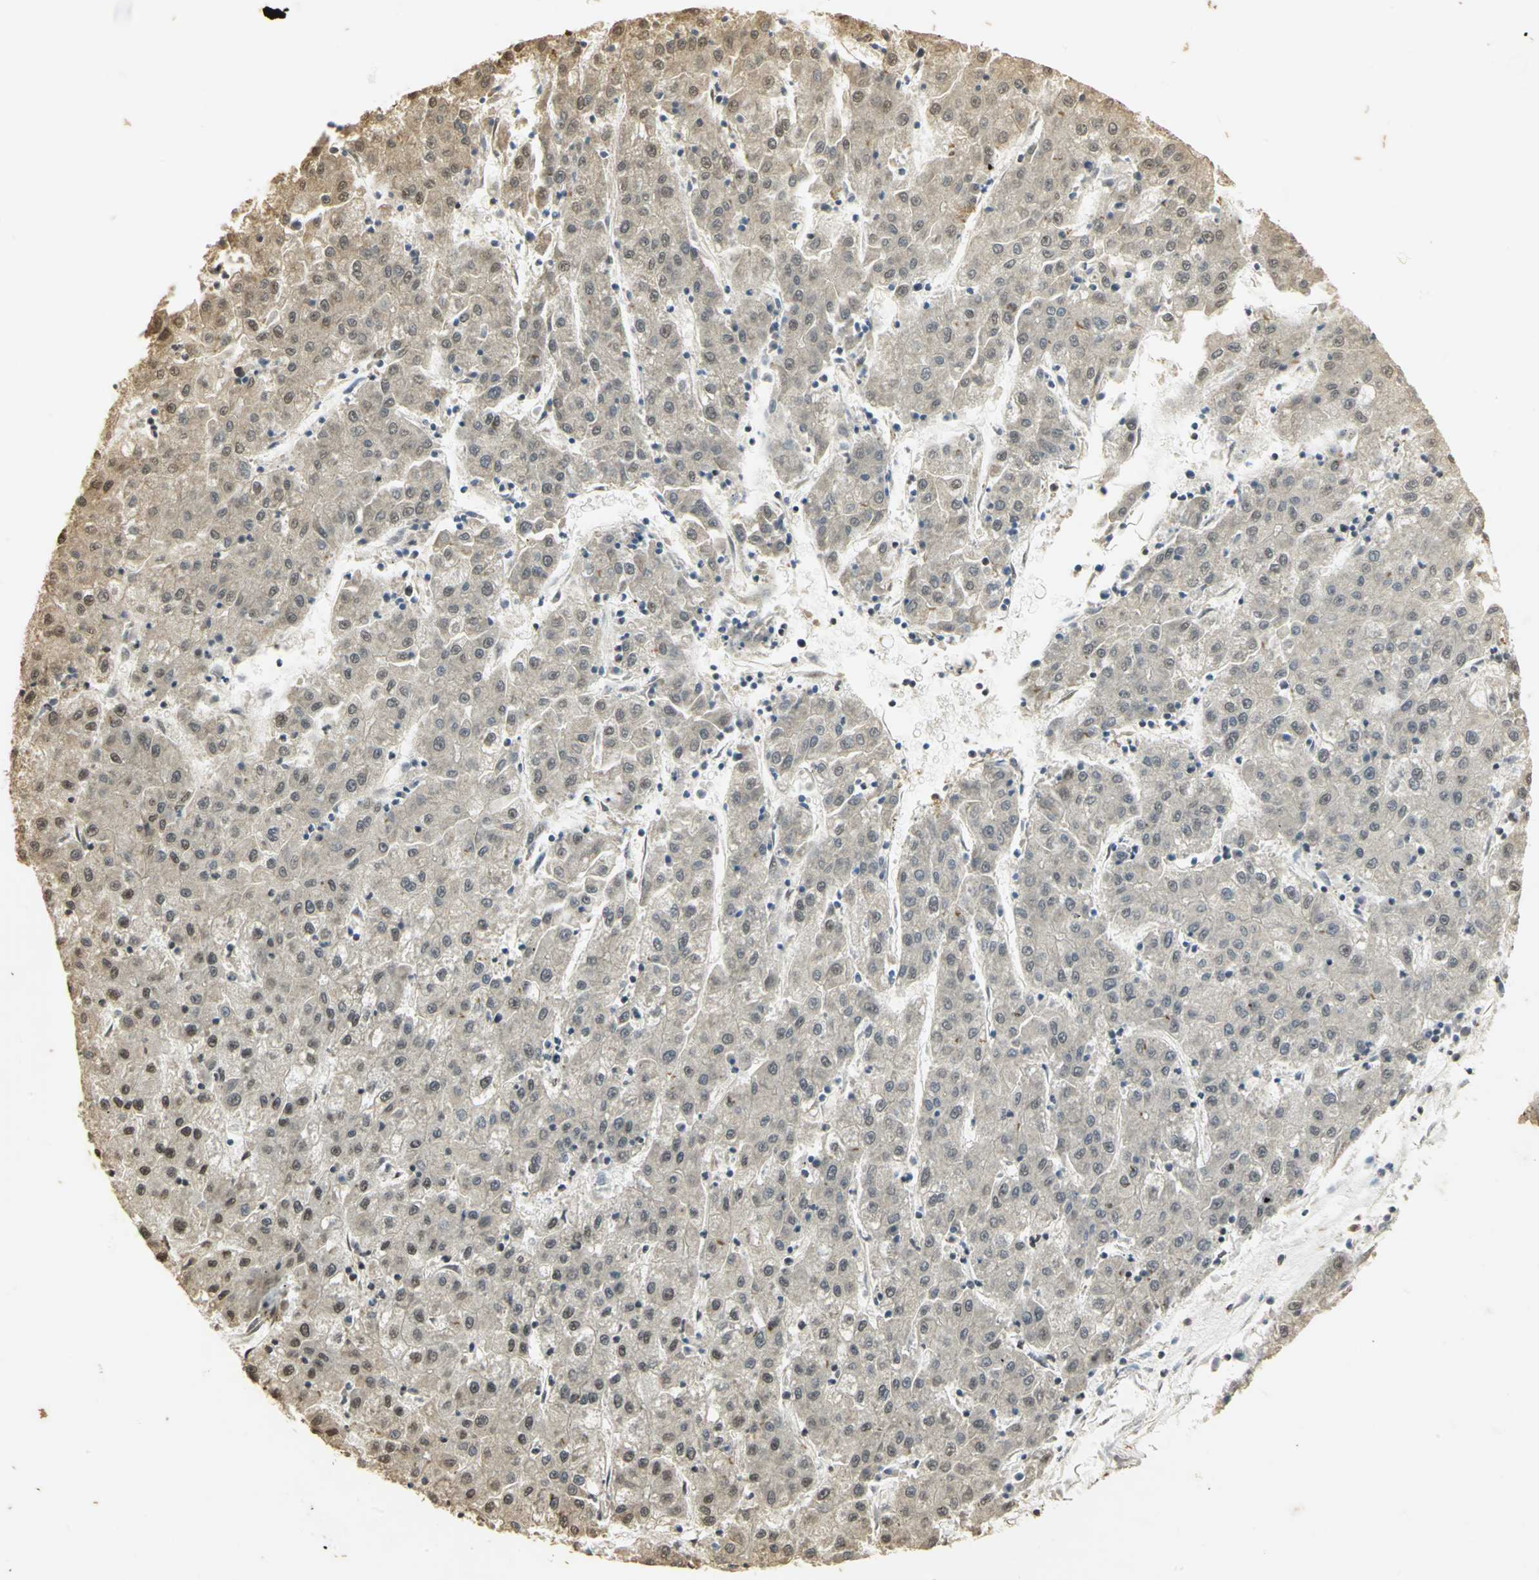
{"staining": {"intensity": "moderate", "quantity": "25%-75%", "location": "cytoplasmic/membranous,nuclear"}, "tissue": "liver cancer", "cell_type": "Tumor cells", "image_type": "cancer", "snomed": [{"axis": "morphology", "description": "Carcinoma, Hepatocellular, NOS"}, {"axis": "topography", "description": "Liver"}], "caption": "Immunohistochemistry histopathology image of neoplastic tissue: liver hepatocellular carcinoma stained using immunohistochemistry exhibits medium levels of moderate protein expression localized specifically in the cytoplasmic/membranous and nuclear of tumor cells, appearing as a cytoplasmic/membranous and nuclear brown color.", "gene": "SET", "patient": {"sex": "male", "age": 72}}